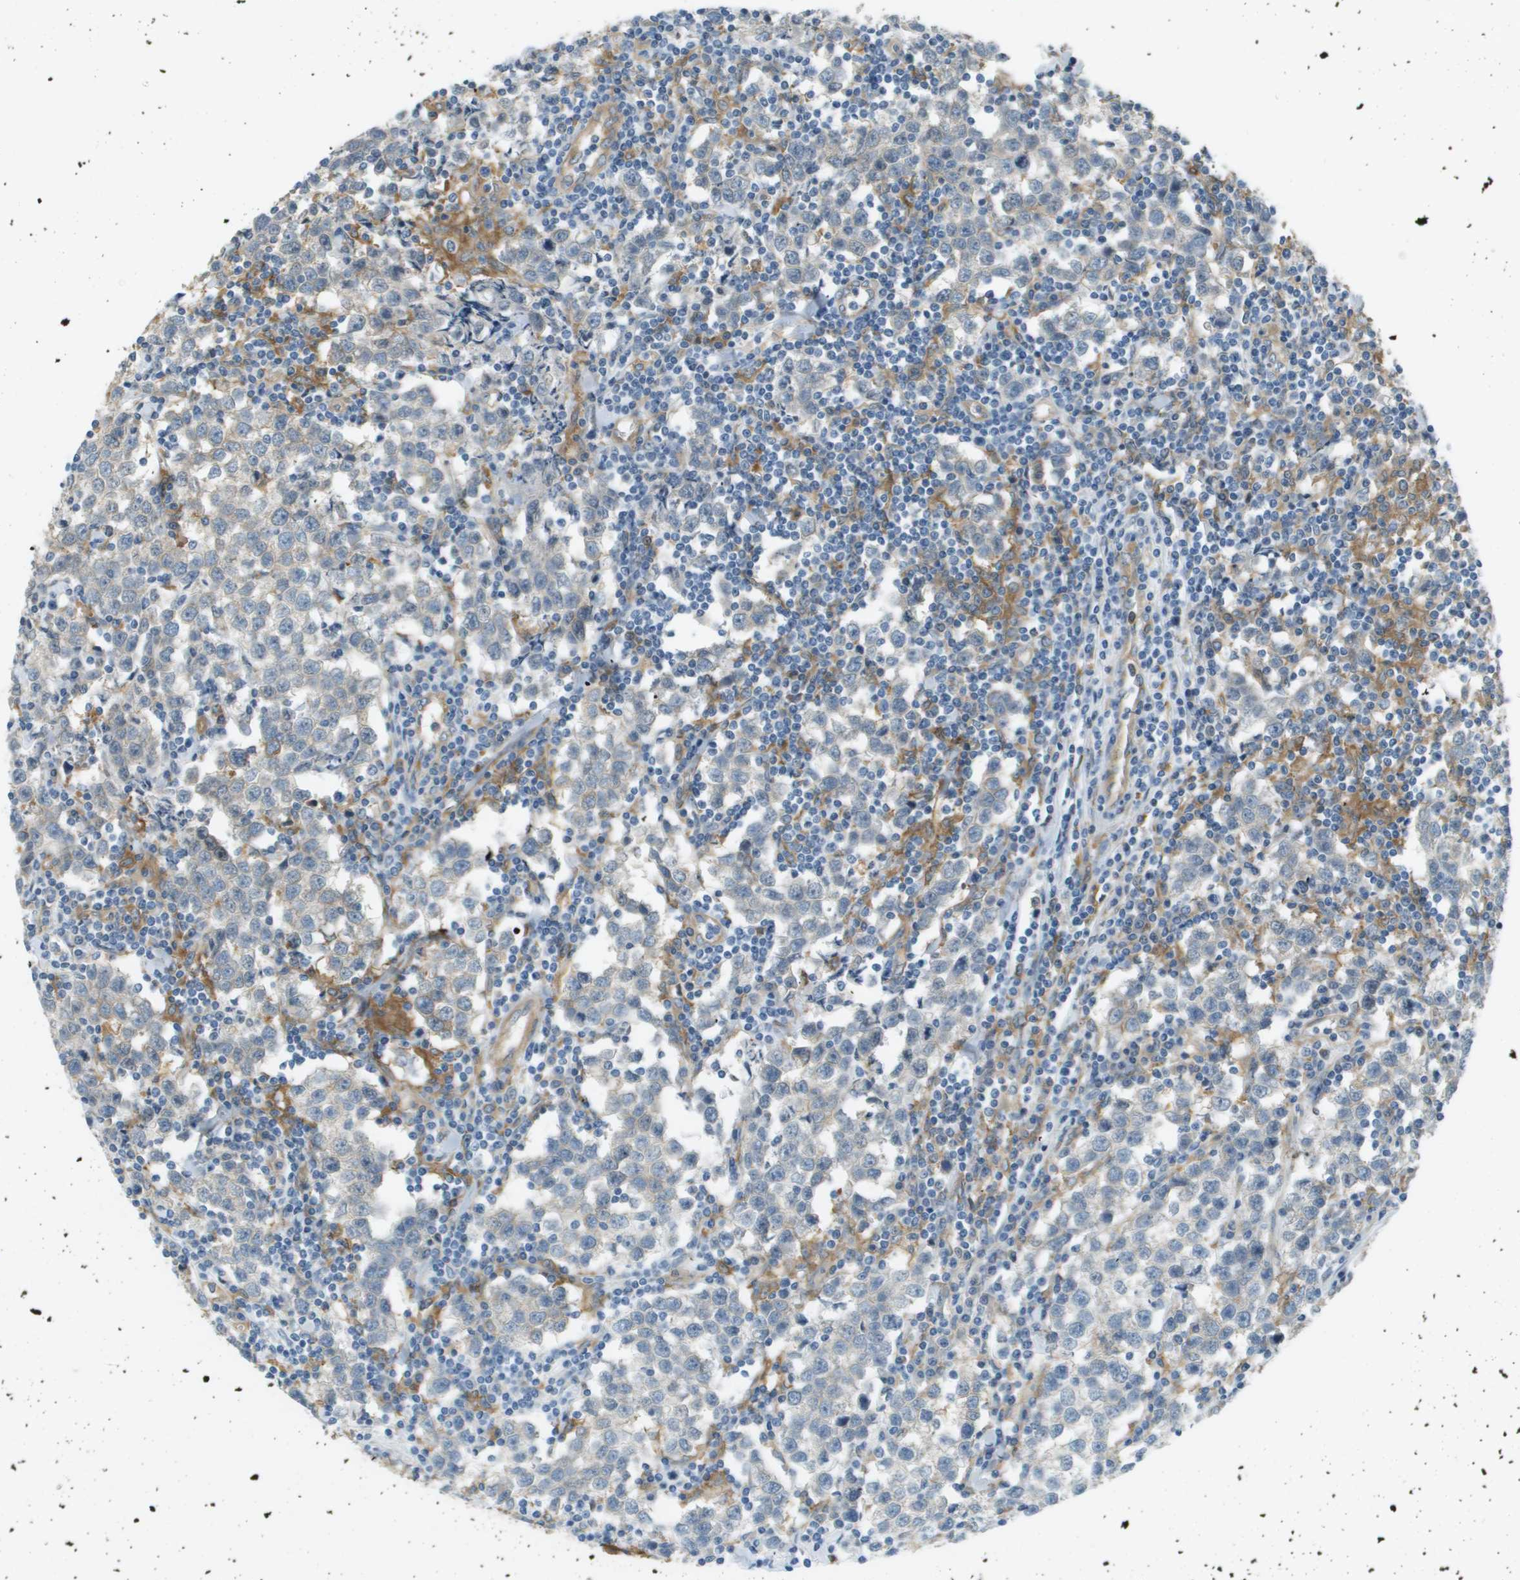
{"staining": {"intensity": "negative", "quantity": "none", "location": "none"}, "tissue": "testis cancer", "cell_type": "Tumor cells", "image_type": "cancer", "snomed": [{"axis": "morphology", "description": "Seminoma, NOS"}, {"axis": "morphology", "description": "Carcinoma, Embryonal, NOS"}, {"axis": "topography", "description": "Testis"}], "caption": "IHC photomicrograph of testis cancer stained for a protein (brown), which displays no staining in tumor cells.", "gene": "CORO1B", "patient": {"sex": "male", "age": 36}}